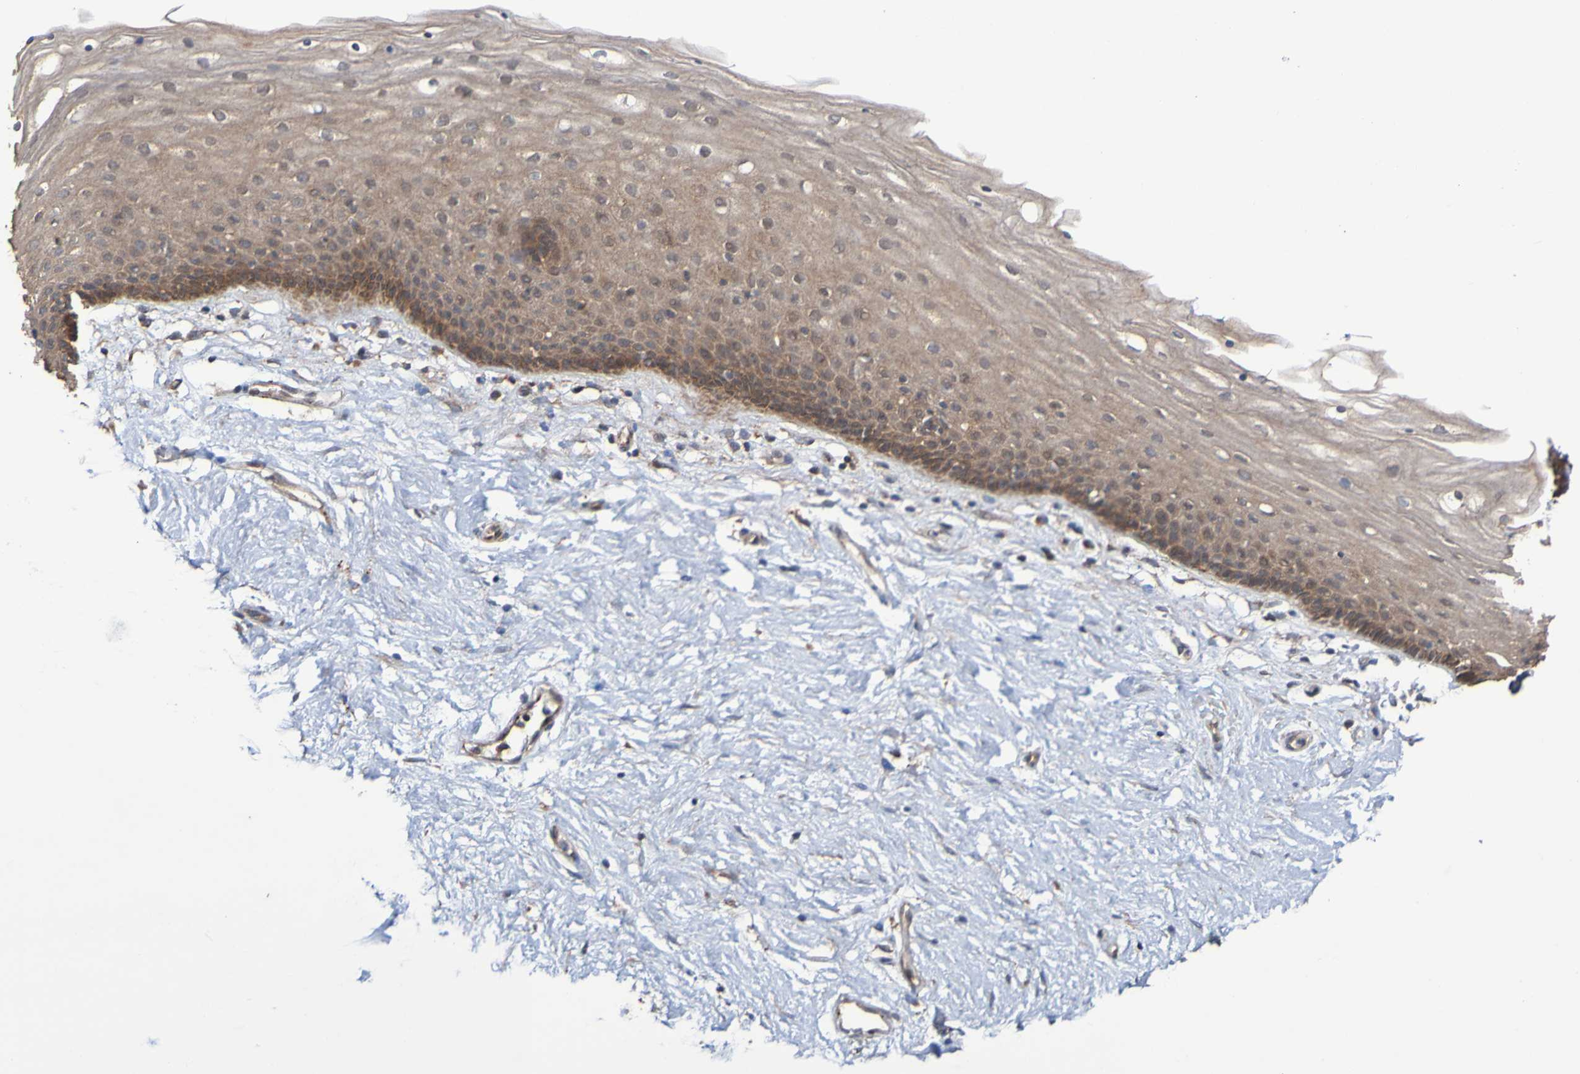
{"staining": {"intensity": "moderate", "quantity": ">75%", "location": "cytoplasmic/membranous"}, "tissue": "vagina", "cell_type": "Squamous epithelial cells", "image_type": "normal", "snomed": [{"axis": "morphology", "description": "Normal tissue, NOS"}, {"axis": "topography", "description": "Vagina"}], "caption": "Benign vagina shows moderate cytoplasmic/membranous positivity in approximately >75% of squamous epithelial cells, visualized by immunohistochemistry.", "gene": "UCN", "patient": {"sex": "female", "age": 44}}